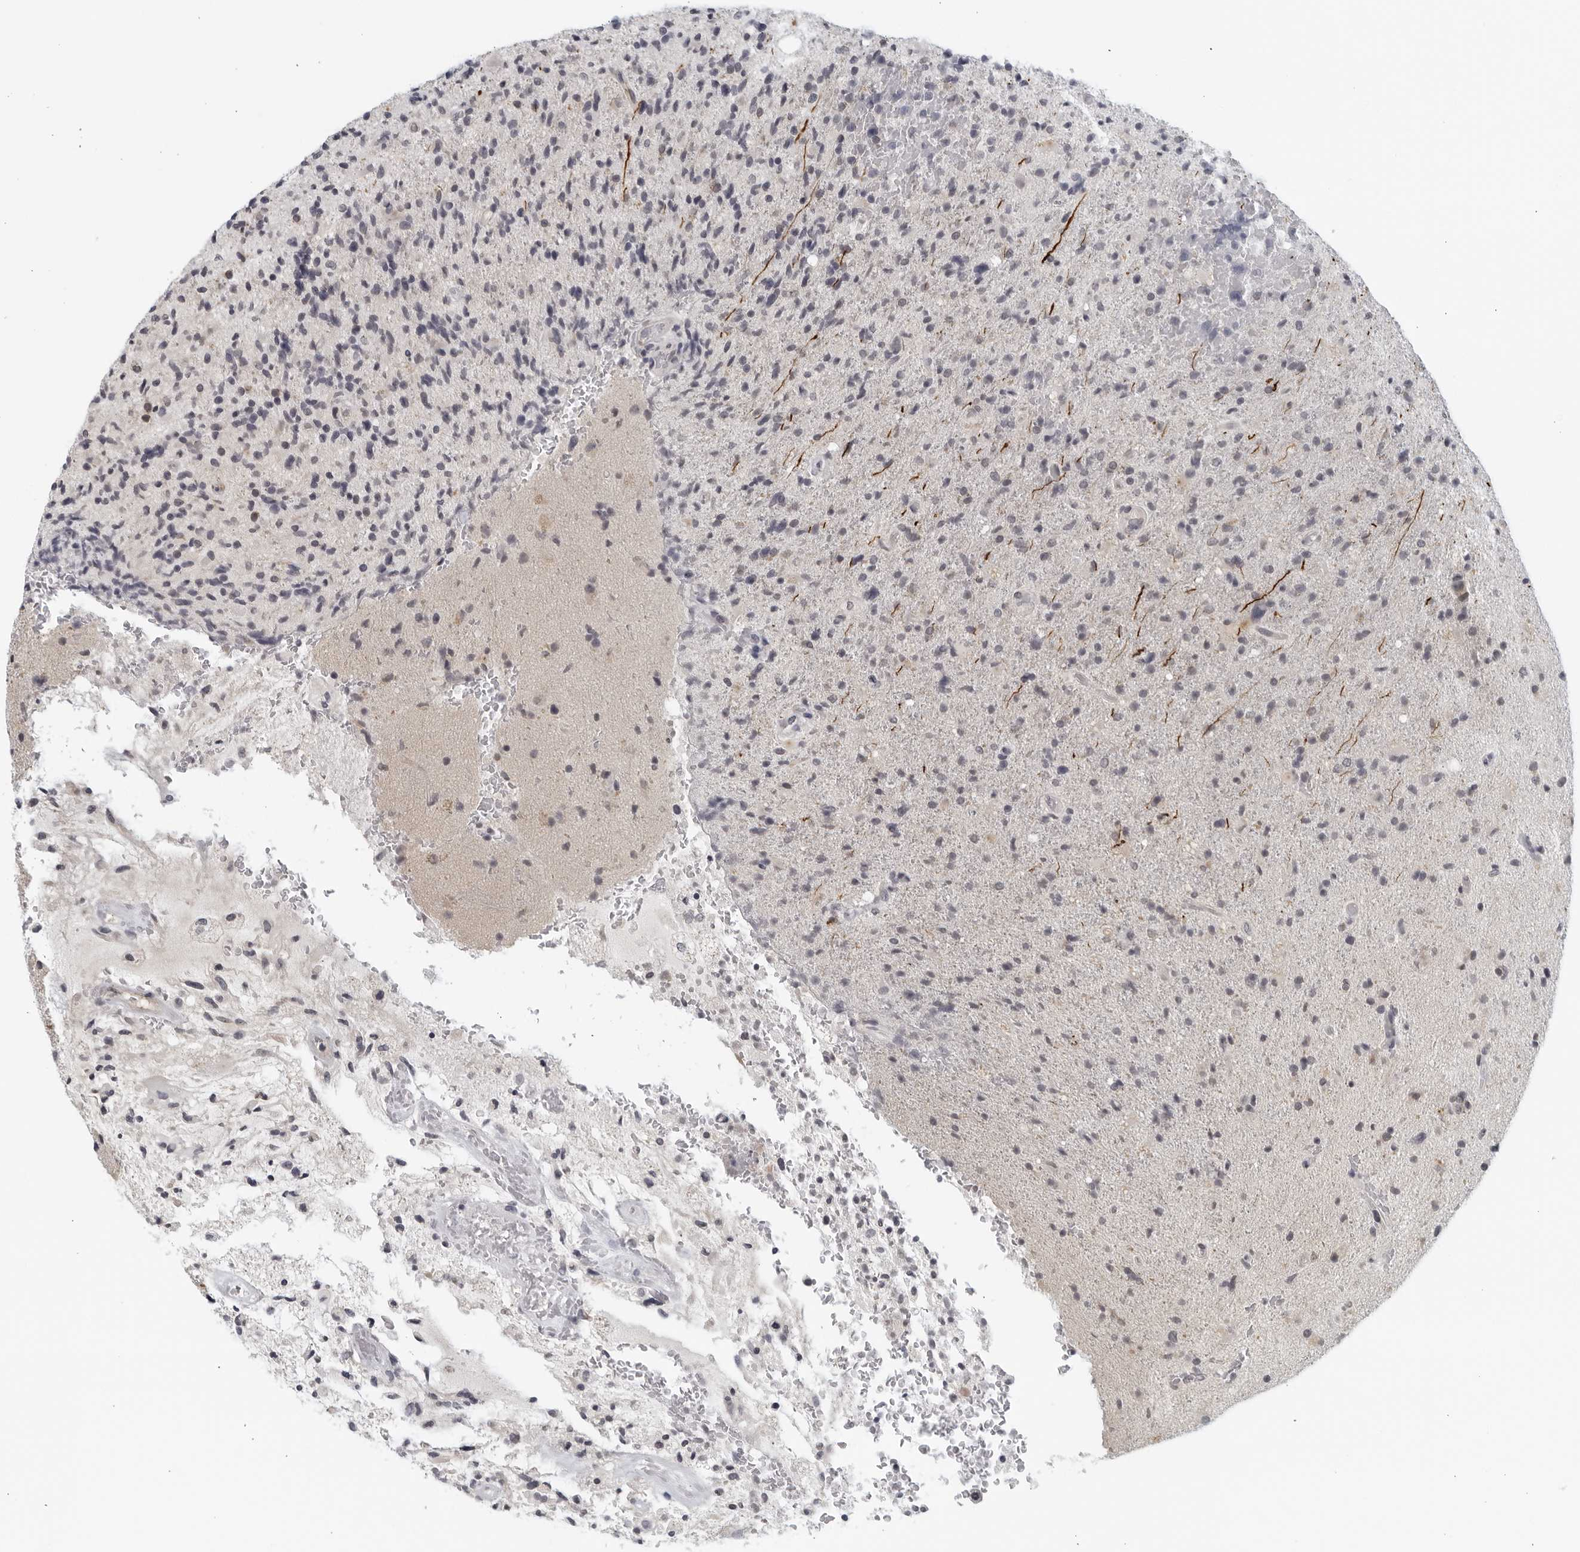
{"staining": {"intensity": "negative", "quantity": "none", "location": "none"}, "tissue": "glioma", "cell_type": "Tumor cells", "image_type": "cancer", "snomed": [{"axis": "morphology", "description": "Glioma, malignant, High grade"}, {"axis": "topography", "description": "Brain"}], "caption": "This is a histopathology image of immunohistochemistry staining of high-grade glioma (malignant), which shows no expression in tumor cells.", "gene": "MATN1", "patient": {"sex": "male", "age": 72}}